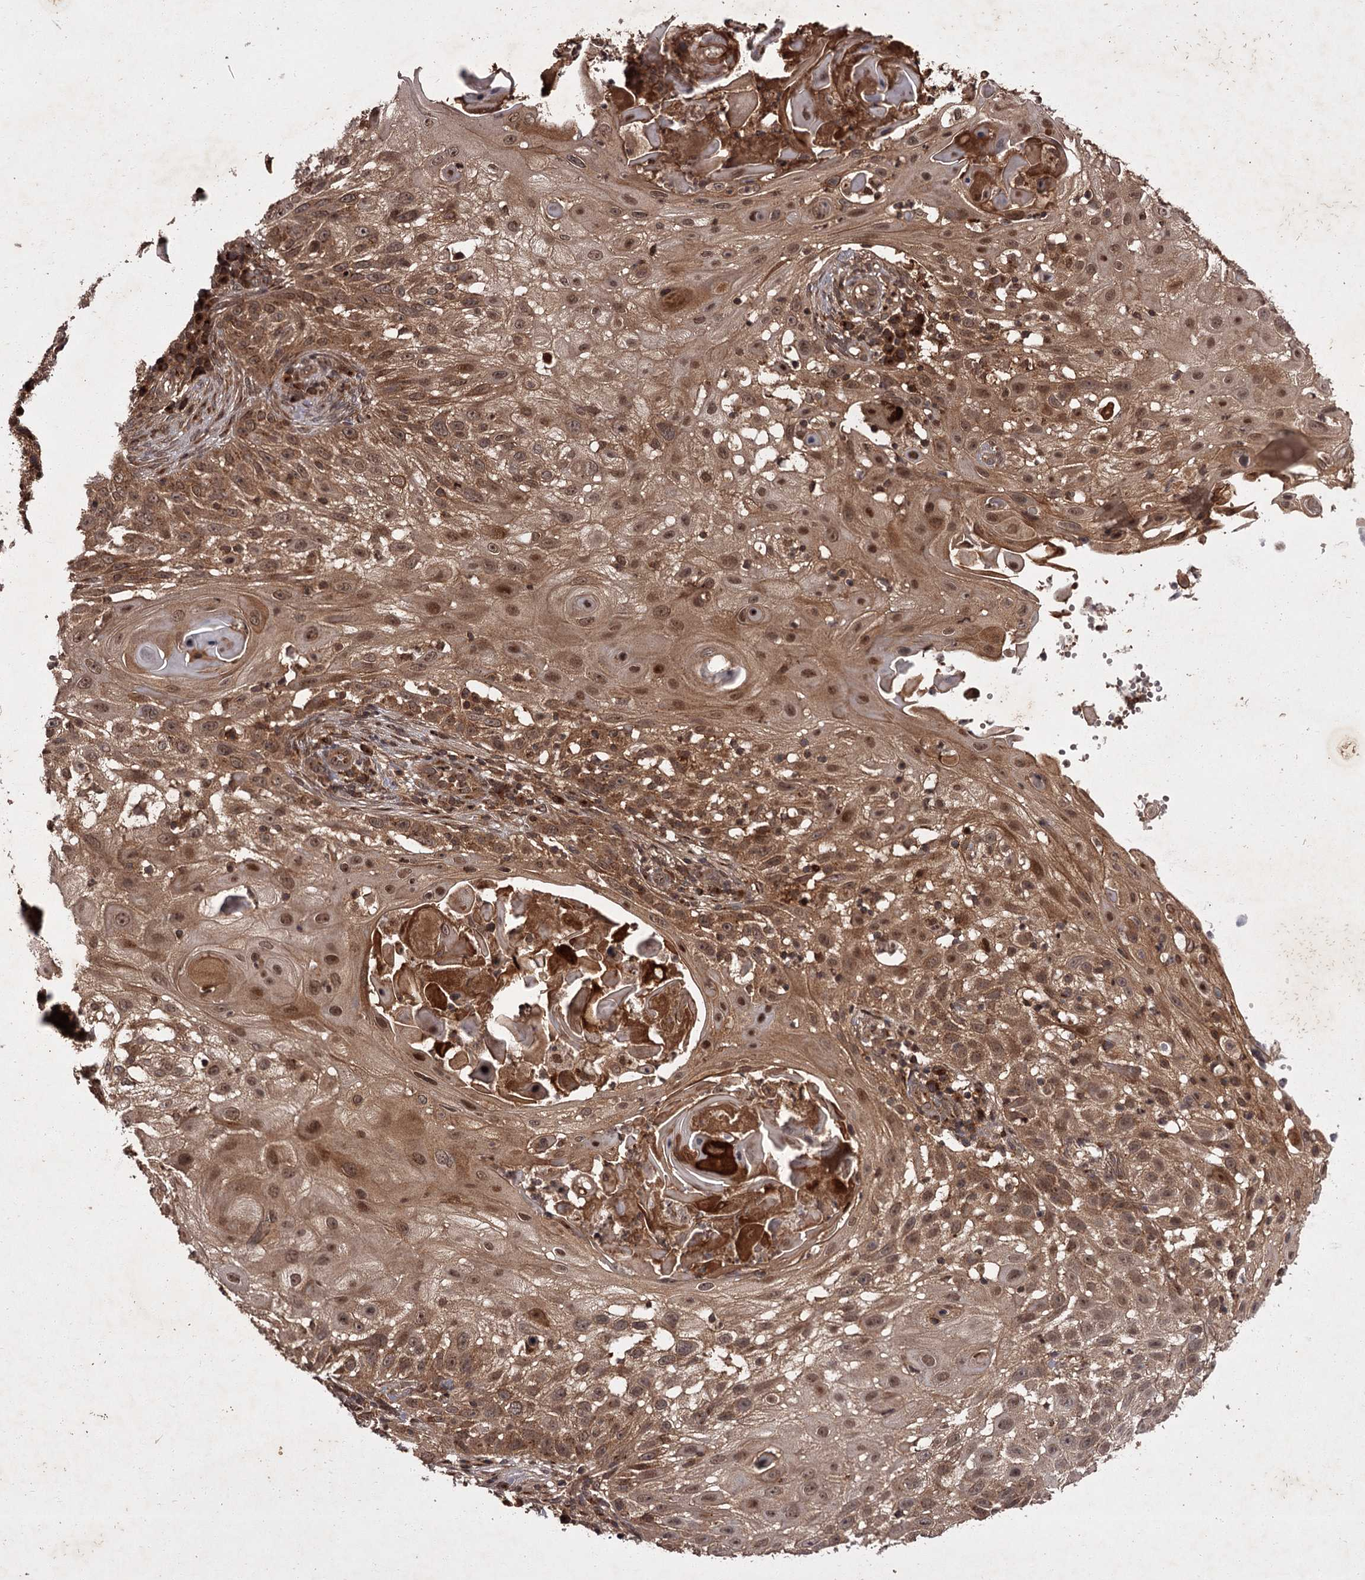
{"staining": {"intensity": "moderate", "quantity": ">75%", "location": "cytoplasmic/membranous,nuclear"}, "tissue": "skin cancer", "cell_type": "Tumor cells", "image_type": "cancer", "snomed": [{"axis": "morphology", "description": "Squamous cell carcinoma, NOS"}, {"axis": "topography", "description": "Skin"}], "caption": "Protein expression analysis of human skin cancer (squamous cell carcinoma) reveals moderate cytoplasmic/membranous and nuclear staining in approximately >75% of tumor cells.", "gene": "TBC1D23", "patient": {"sex": "female", "age": 44}}